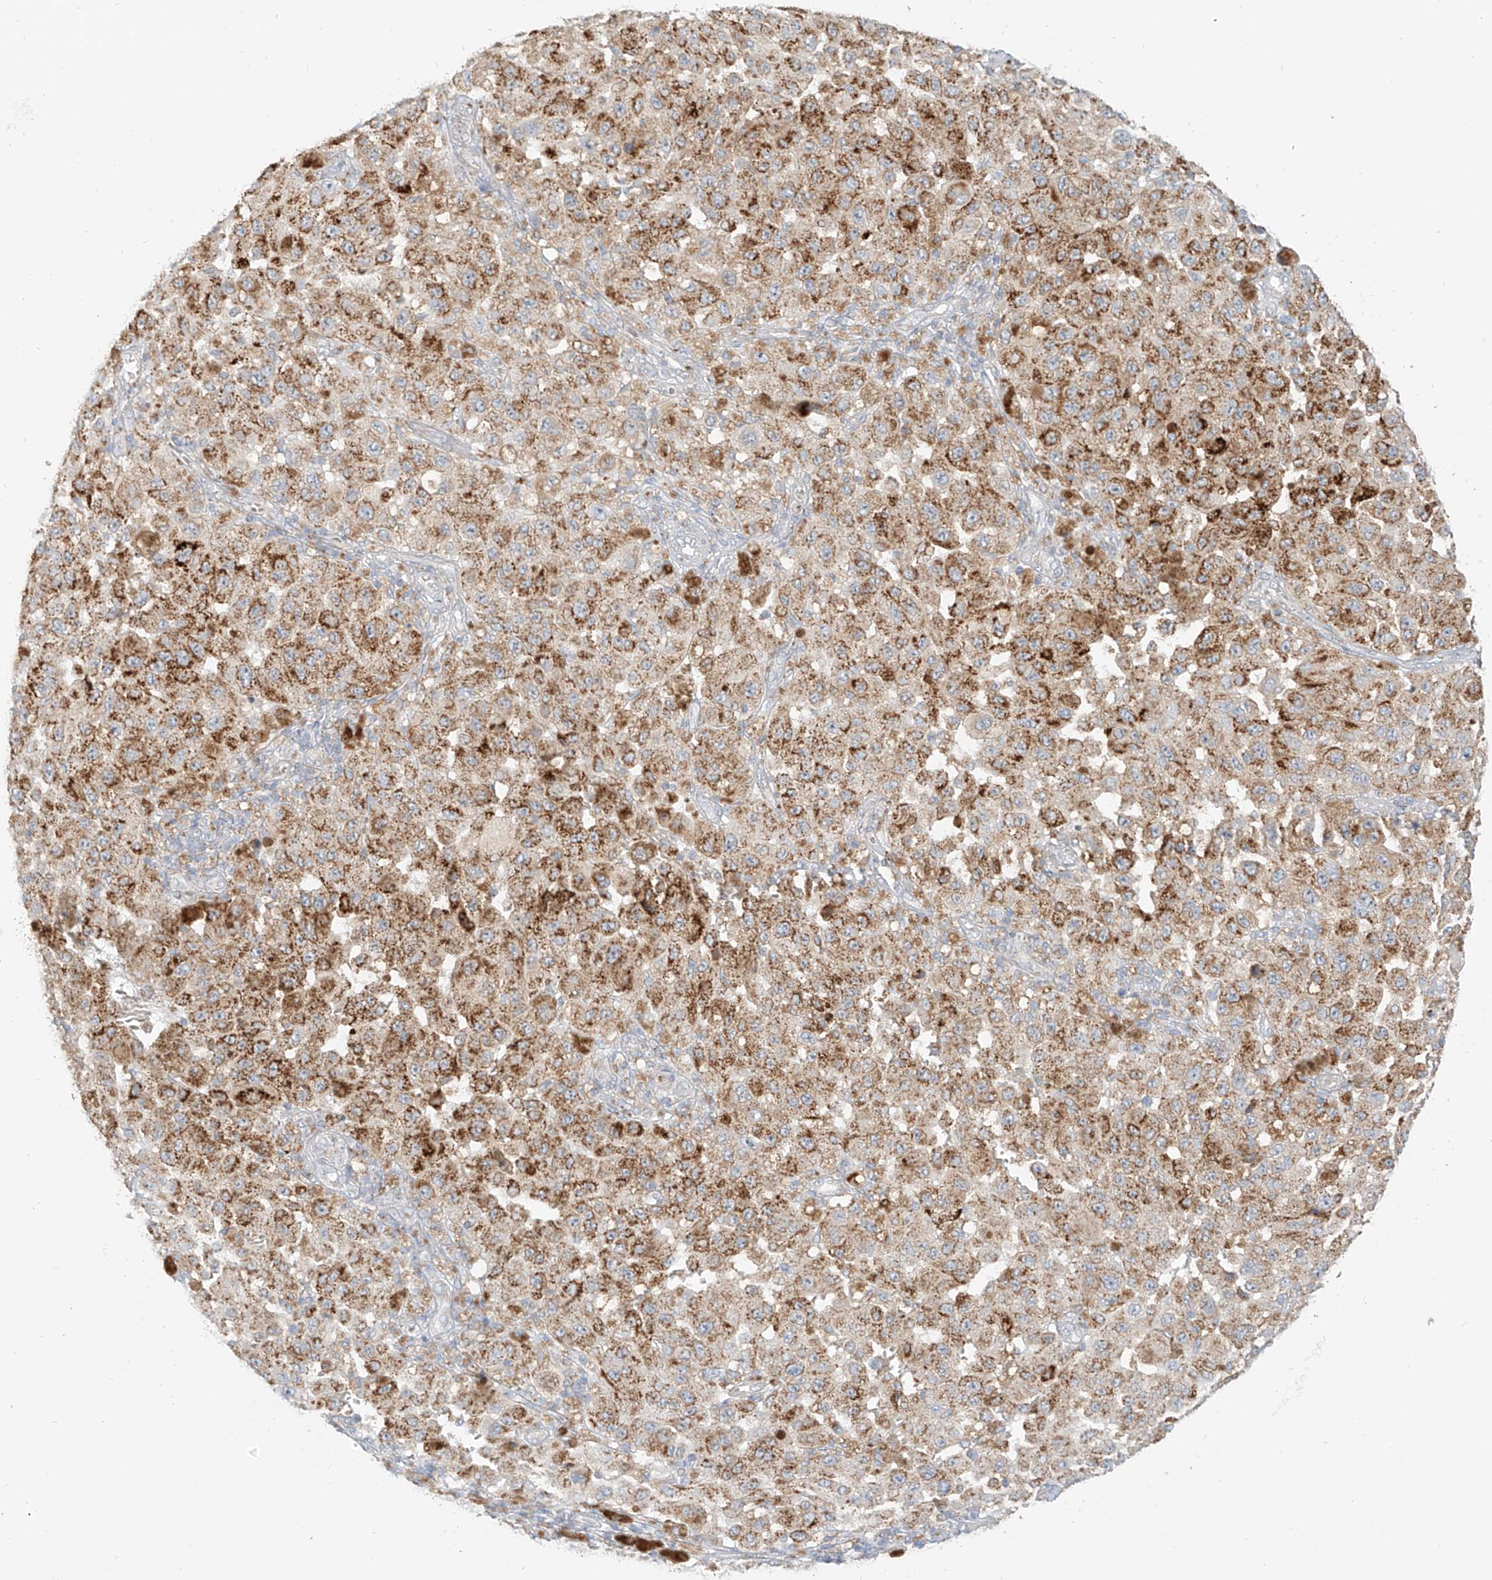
{"staining": {"intensity": "moderate", "quantity": ">75%", "location": "cytoplasmic/membranous"}, "tissue": "melanoma", "cell_type": "Tumor cells", "image_type": "cancer", "snomed": [{"axis": "morphology", "description": "Malignant melanoma, NOS"}, {"axis": "topography", "description": "Skin"}], "caption": "Immunohistochemical staining of melanoma displays medium levels of moderate cytoplasmic/membranous expression in about >75% of tumor cells.", "gene": "SLC35F6", "patient": {"sex": "female", "age": 64}}